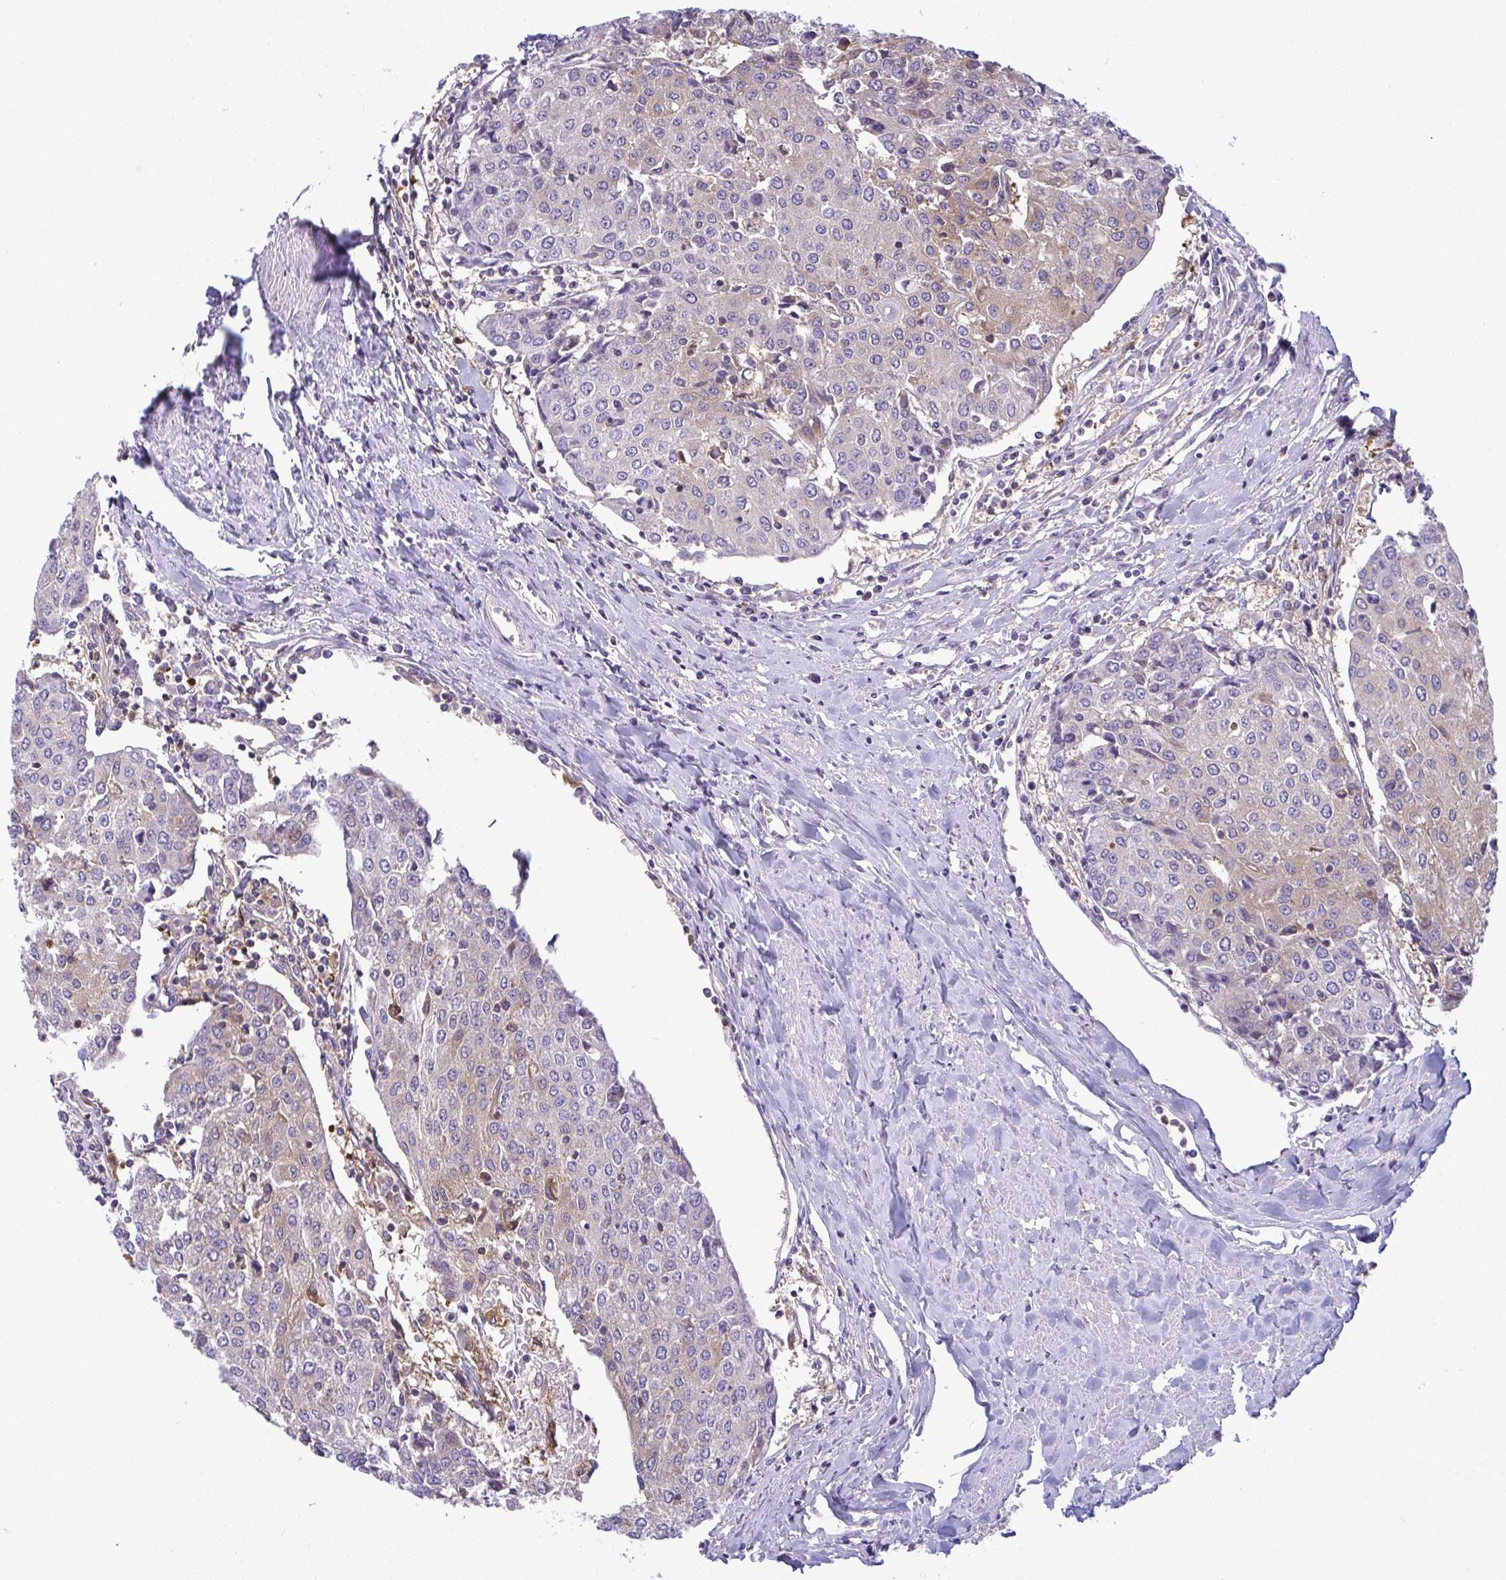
{"staining": {"intensity": "weak", "quantity": "25%-75%", "location": "cytoplasmic/membranous"}, "tissue": "urothelial cancer", "cell_type": "Tumor cells", "image_type": "cancer", "snomed": [{"axis": "morphology", "description": "Urothelial carcinoma, High grade"}, {"axis": "topography", "description": "Urinary bladder"}], "caption": "A brown stain labels weak cytoplasmic/membranous expression of a protein in human high-grade urothelial carcinoma tumor cells. (brown staining indicates protein expression, while blue staining denotes nuclei).", "gene": "SLC30A6", "patient": {"sex": "female", "age": 85}}